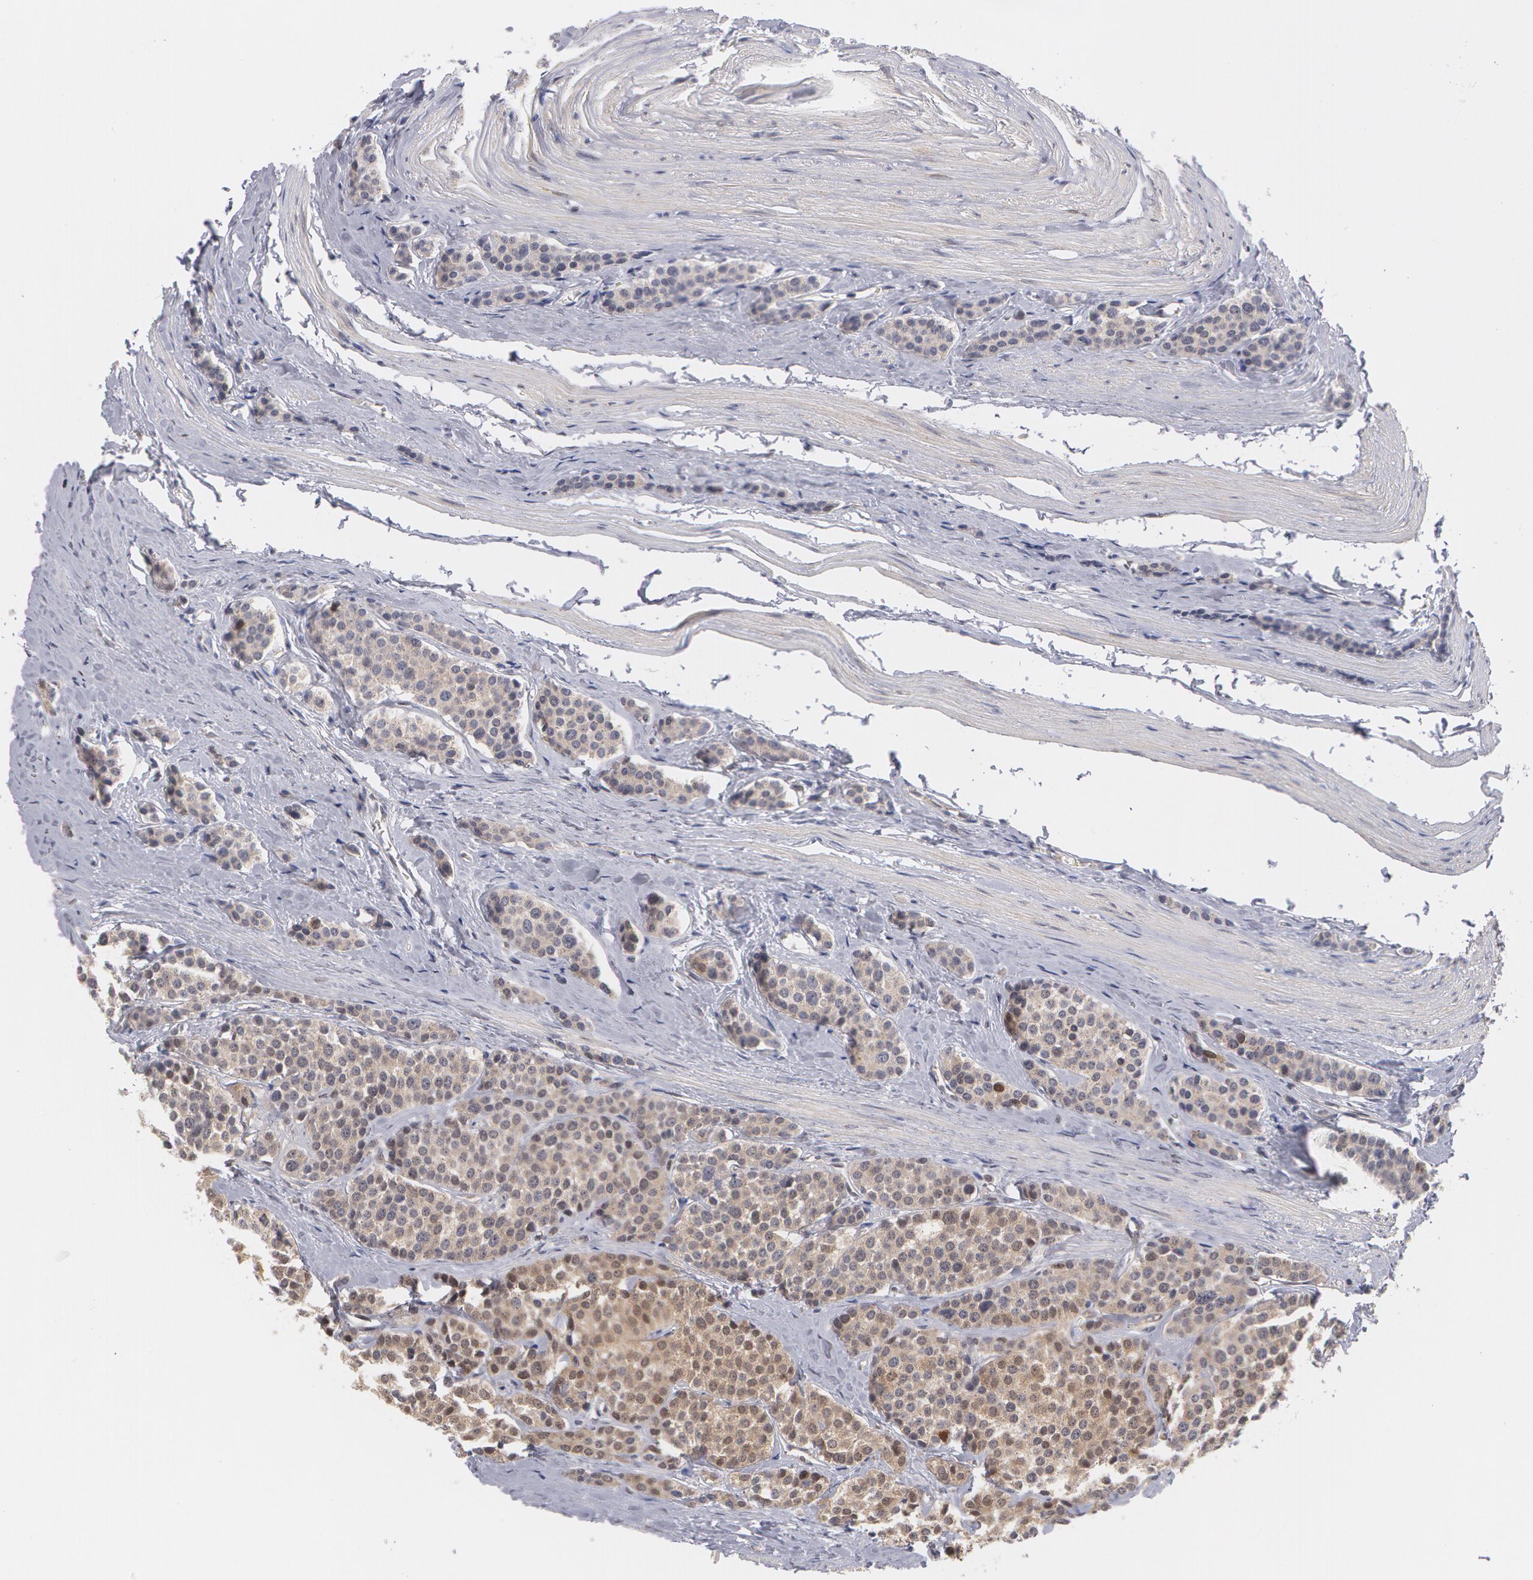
{"staining": {"intensity": "negative", "quantity": "none", "location": "none"}, "tissue": "carcinoid", "cell_type": "Tumor cells", "image_type": "cancer", "snomed": [{"axis": "morphology", "description": "Carcinoid, malignant, NOS"}, {"axis": "topography", "description": "Small intestine"}], "caption": "Human carcinoid stained for a protein using IHC exhibits no staining in tumor cells.", "gene": "TXNRD1", "patient": {"sex": "male", "age": 60}}